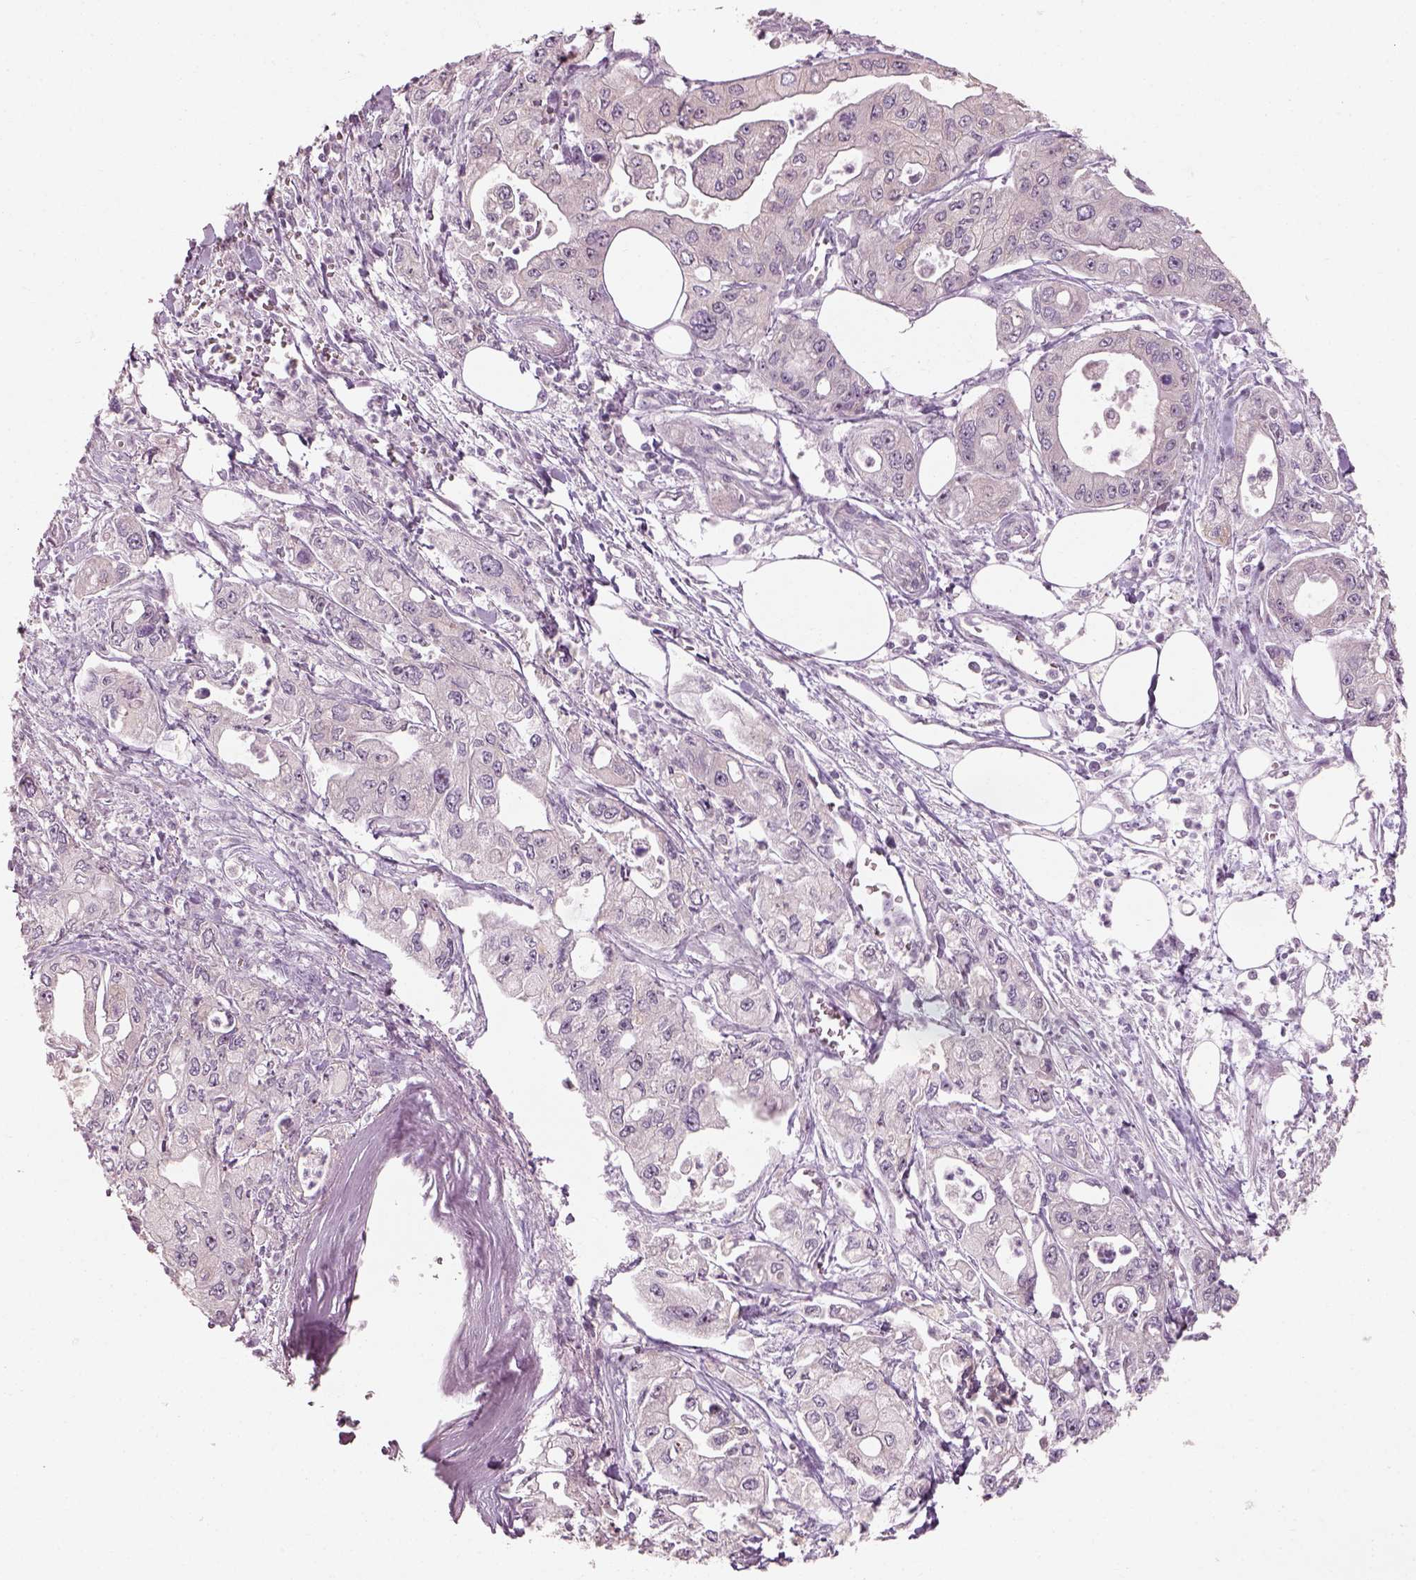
{"staining": {"intensity": "negative", "quantity": "none", "location": "none"}, "tissue": "pancreatic cancer", "cell_type": "Tumor cells", "image_type": "cancer", "snomed": [{"axis": "morphology", "description": "Adenocarcinoma, NOS"}, {"axis": "topography", "description": "Pancreas"}], "caption": "The immunohistochemistry image has no significant positivity in tumor cells of adenocarcinoma (pancreatic) tissue.", "gene": "CDS1", "patient": {"sex": "male", "age": 70}}